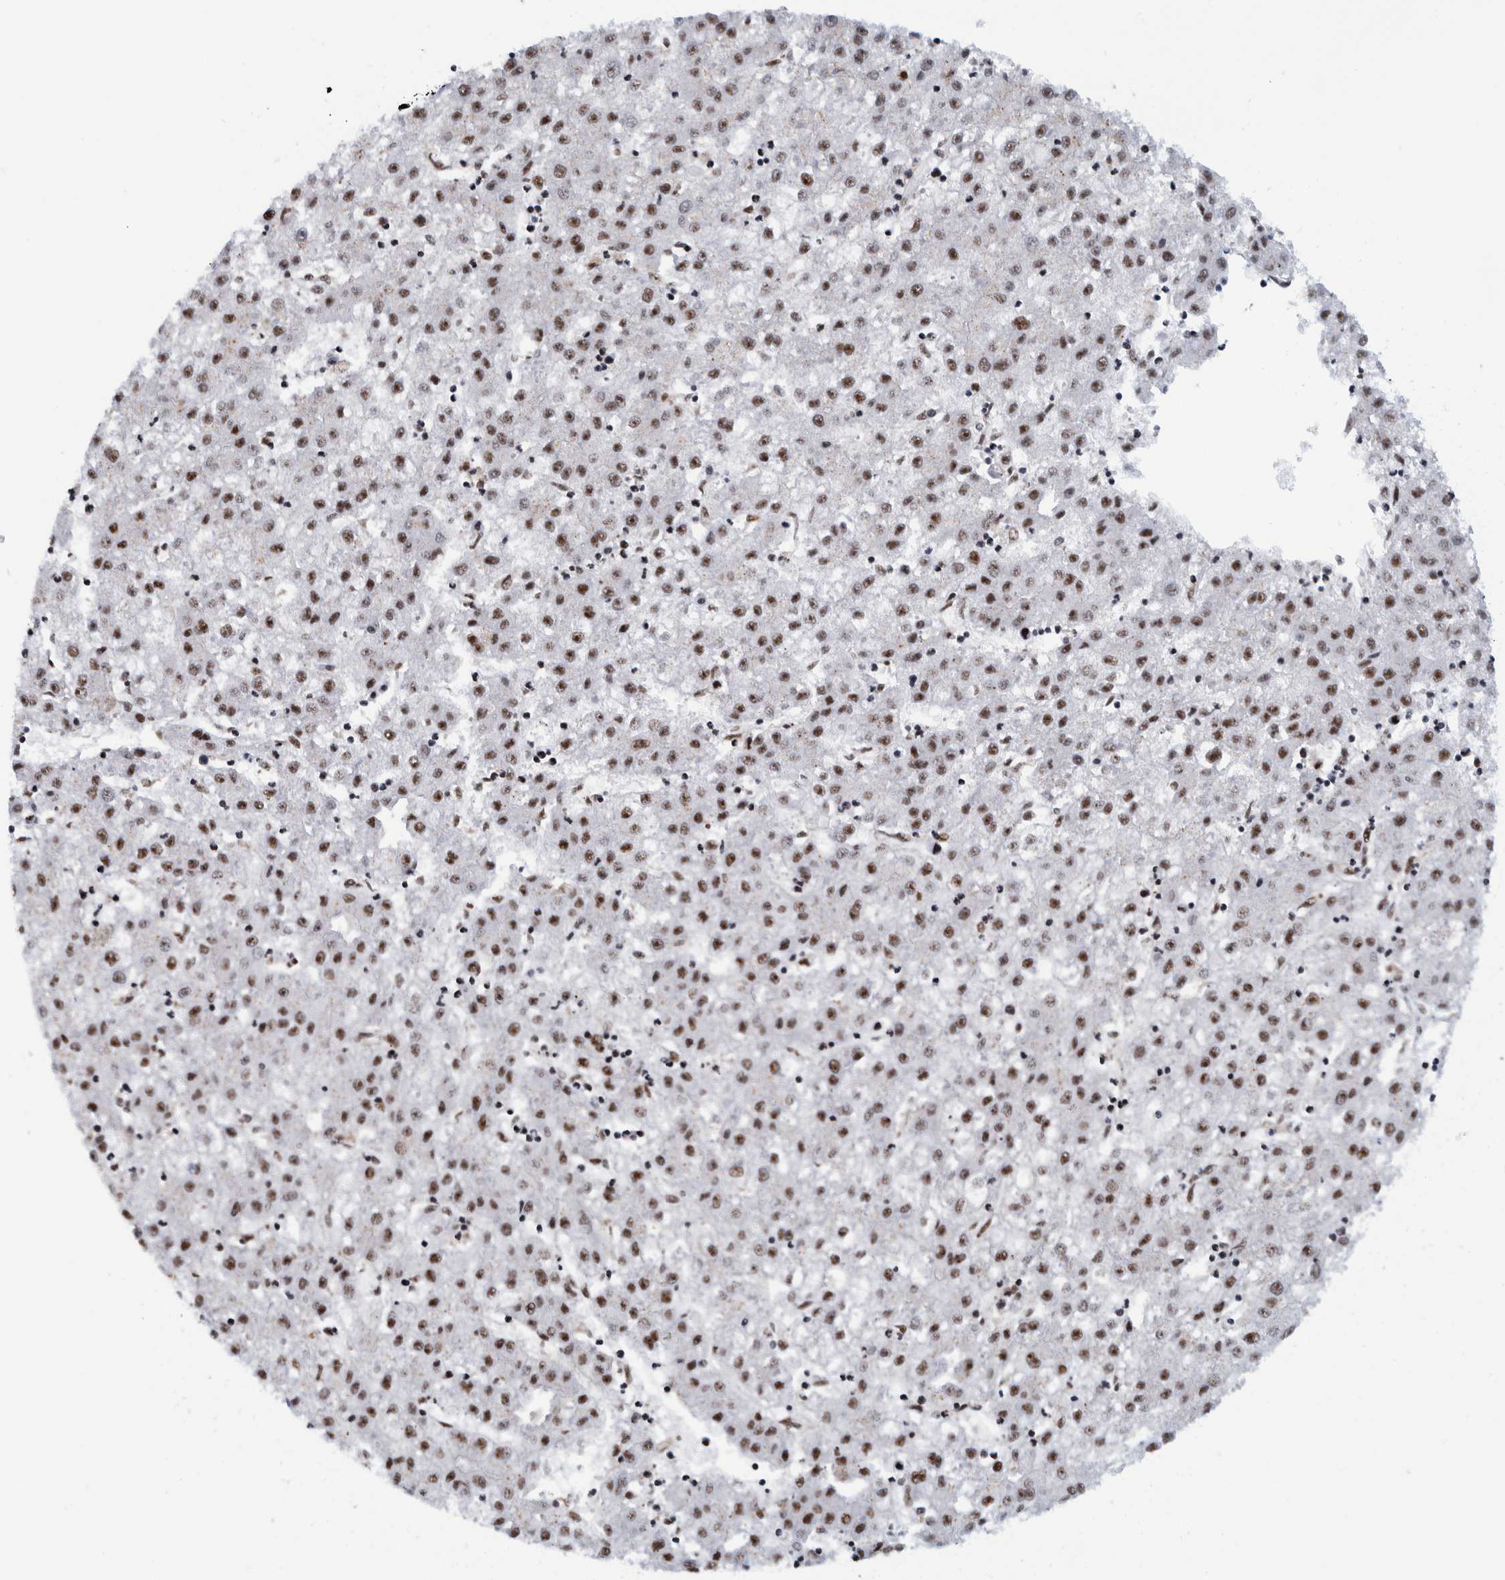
{"staining": {"intensity": "moderate", "quantity": ">75%", "location": "nuclear"}, "tissue": "liver cancer", "cell_type": "Tumor cells", "image_type": "cancer", "snomed": [{"axis": "morphology", "description": "Carcinoma, Hepatocellular, NOS"}, {"axis": "topography", "description": "Liver"}], "caption": "IHC of human liver cancer (hepatocellular carcinoma) exhibits medium levels of moderate nuclear expression in approximately >75% of tumor cells. The staining was performed using DAB (3,3'-diaminobenzidine), with brown indicating positive protein expression. Nuclei are stained blue with hematoxylin.", "gene": "EFTUD2", "patient": {"sex": "male", "age": 72}}